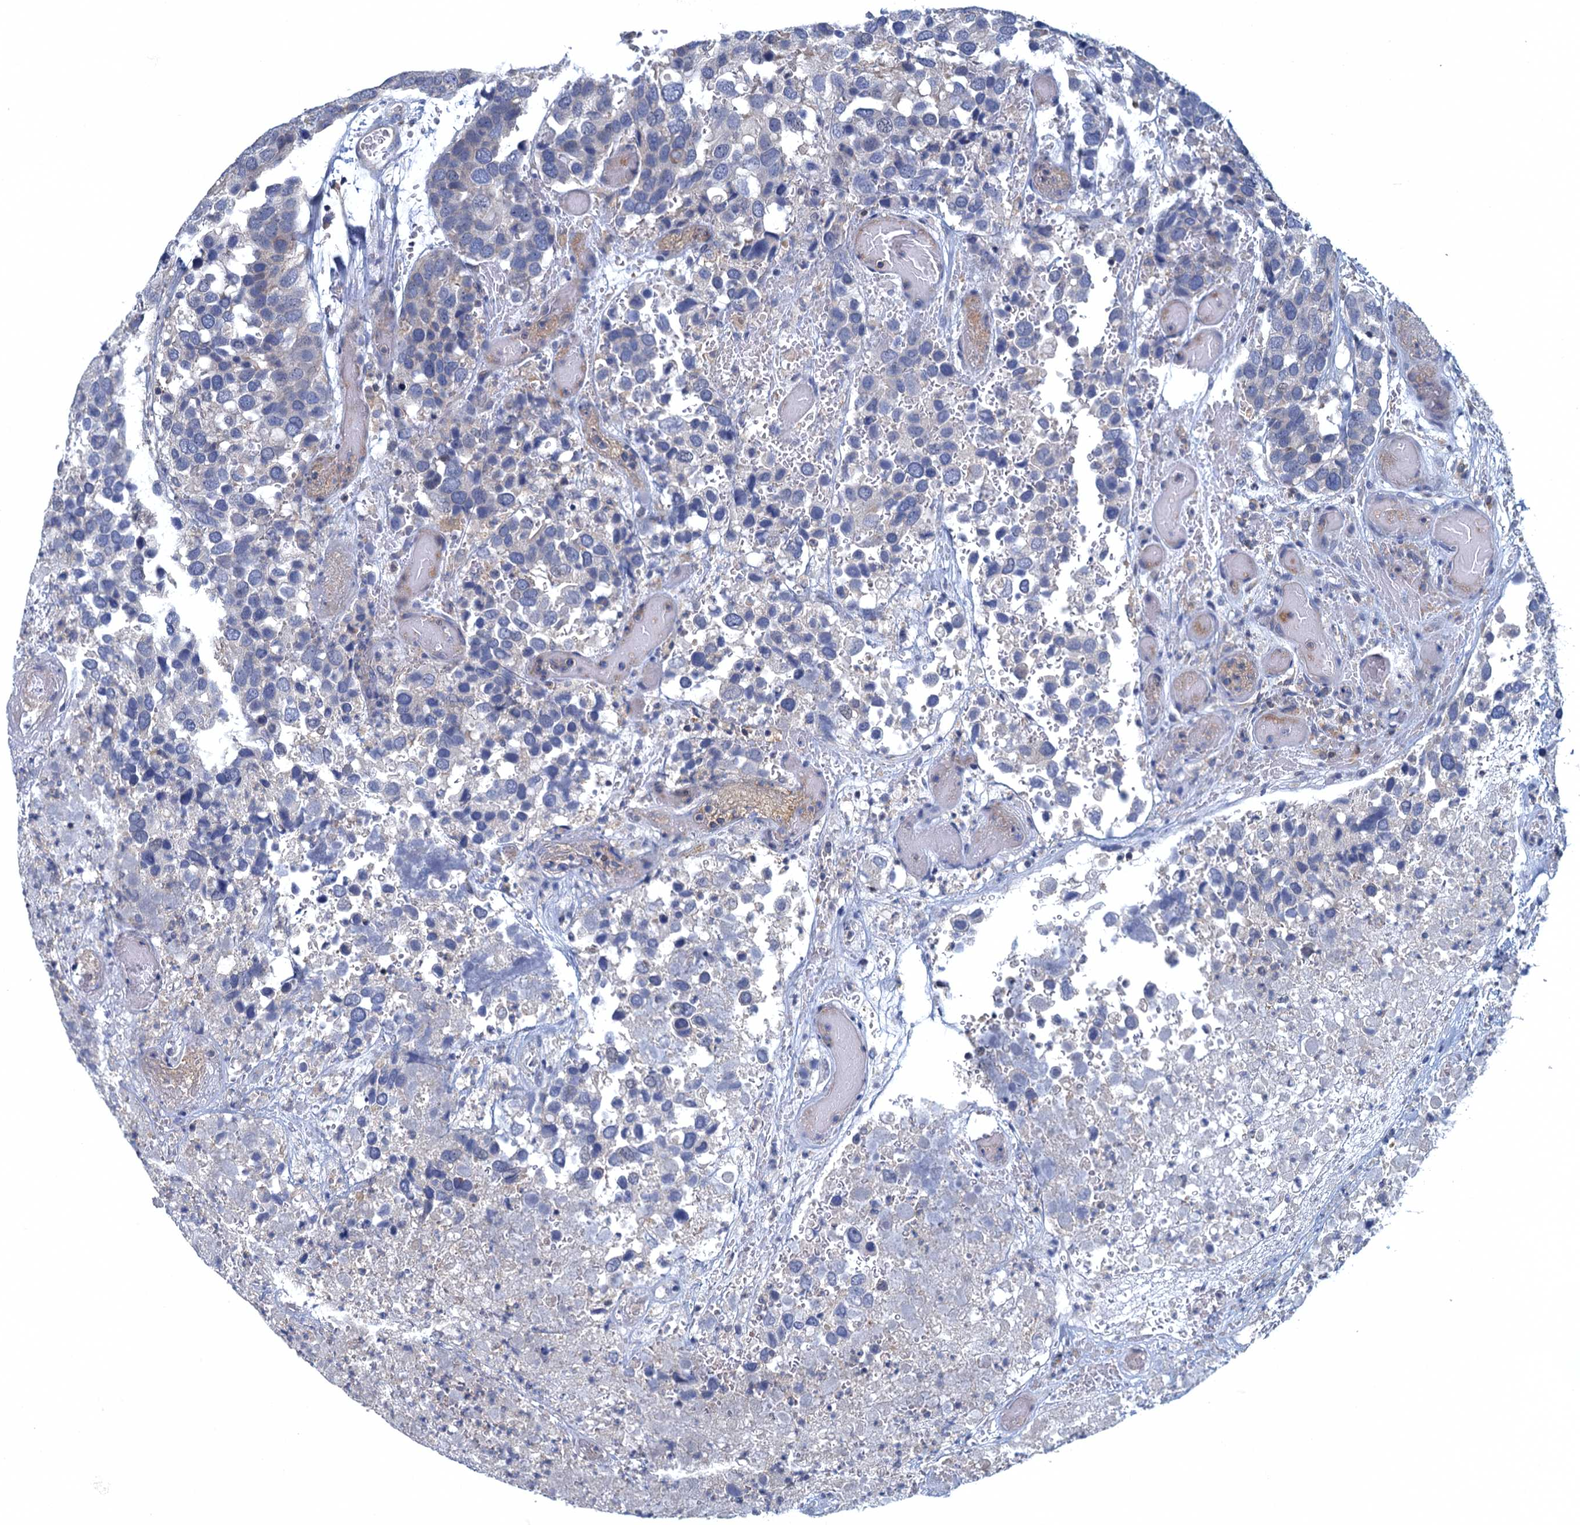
{"staining": {"intensity": "negative", "quantity": "none", "location": "none"}, "tissue": "breast cancer", "cell_type": "Tumor cells", "image_type": "cancer", "snomed": [{"axis": "morphology", "description": "Duct carcinoma"}, {"axis": "topography", "description": "Breast"}], "caption": "An image of human intraductal carcinoma (breast) is negative for staining in tumor cells.", "gene": "NCKAP1L", "patient": {"sex": "female", "age": 83}}